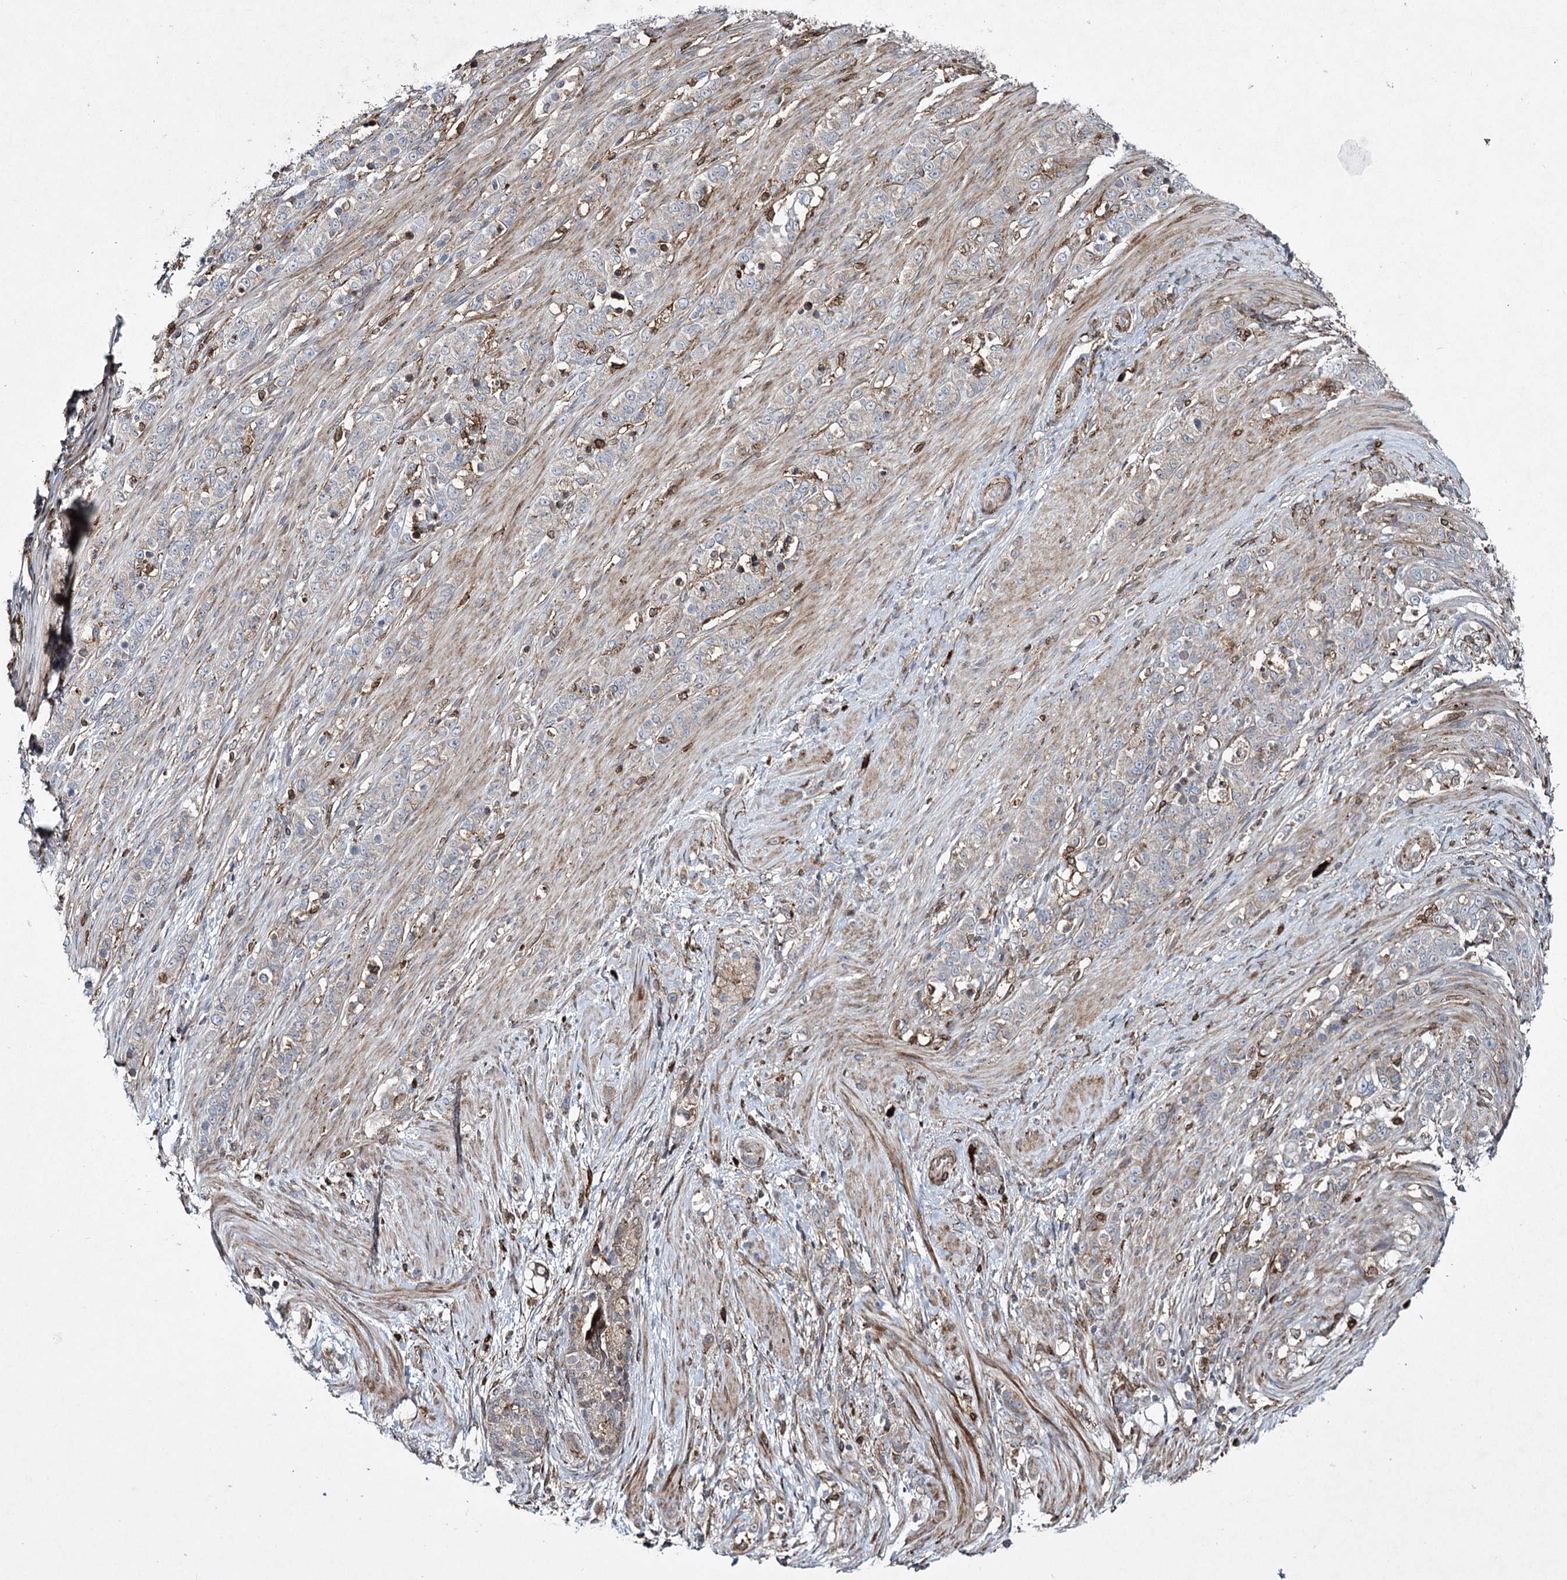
{"staining": {"intensity": "negative", "quantity": "none", "location": "none"}, "tissue": "stomach cancer", "cell_type": "Tumor cells", "image_type": "cancer", "snomed": [{"axis": "morphology", "description": "Adenocarcinoma, NOS"}, {"axis": "topography", "description": "Stomach"}], "caption": "Tumor cells are negative for protein expression in human stomach adenocarcinoma.", "gene": "DCUN1D4", "patient": {"sex": "female", "age": 79}}